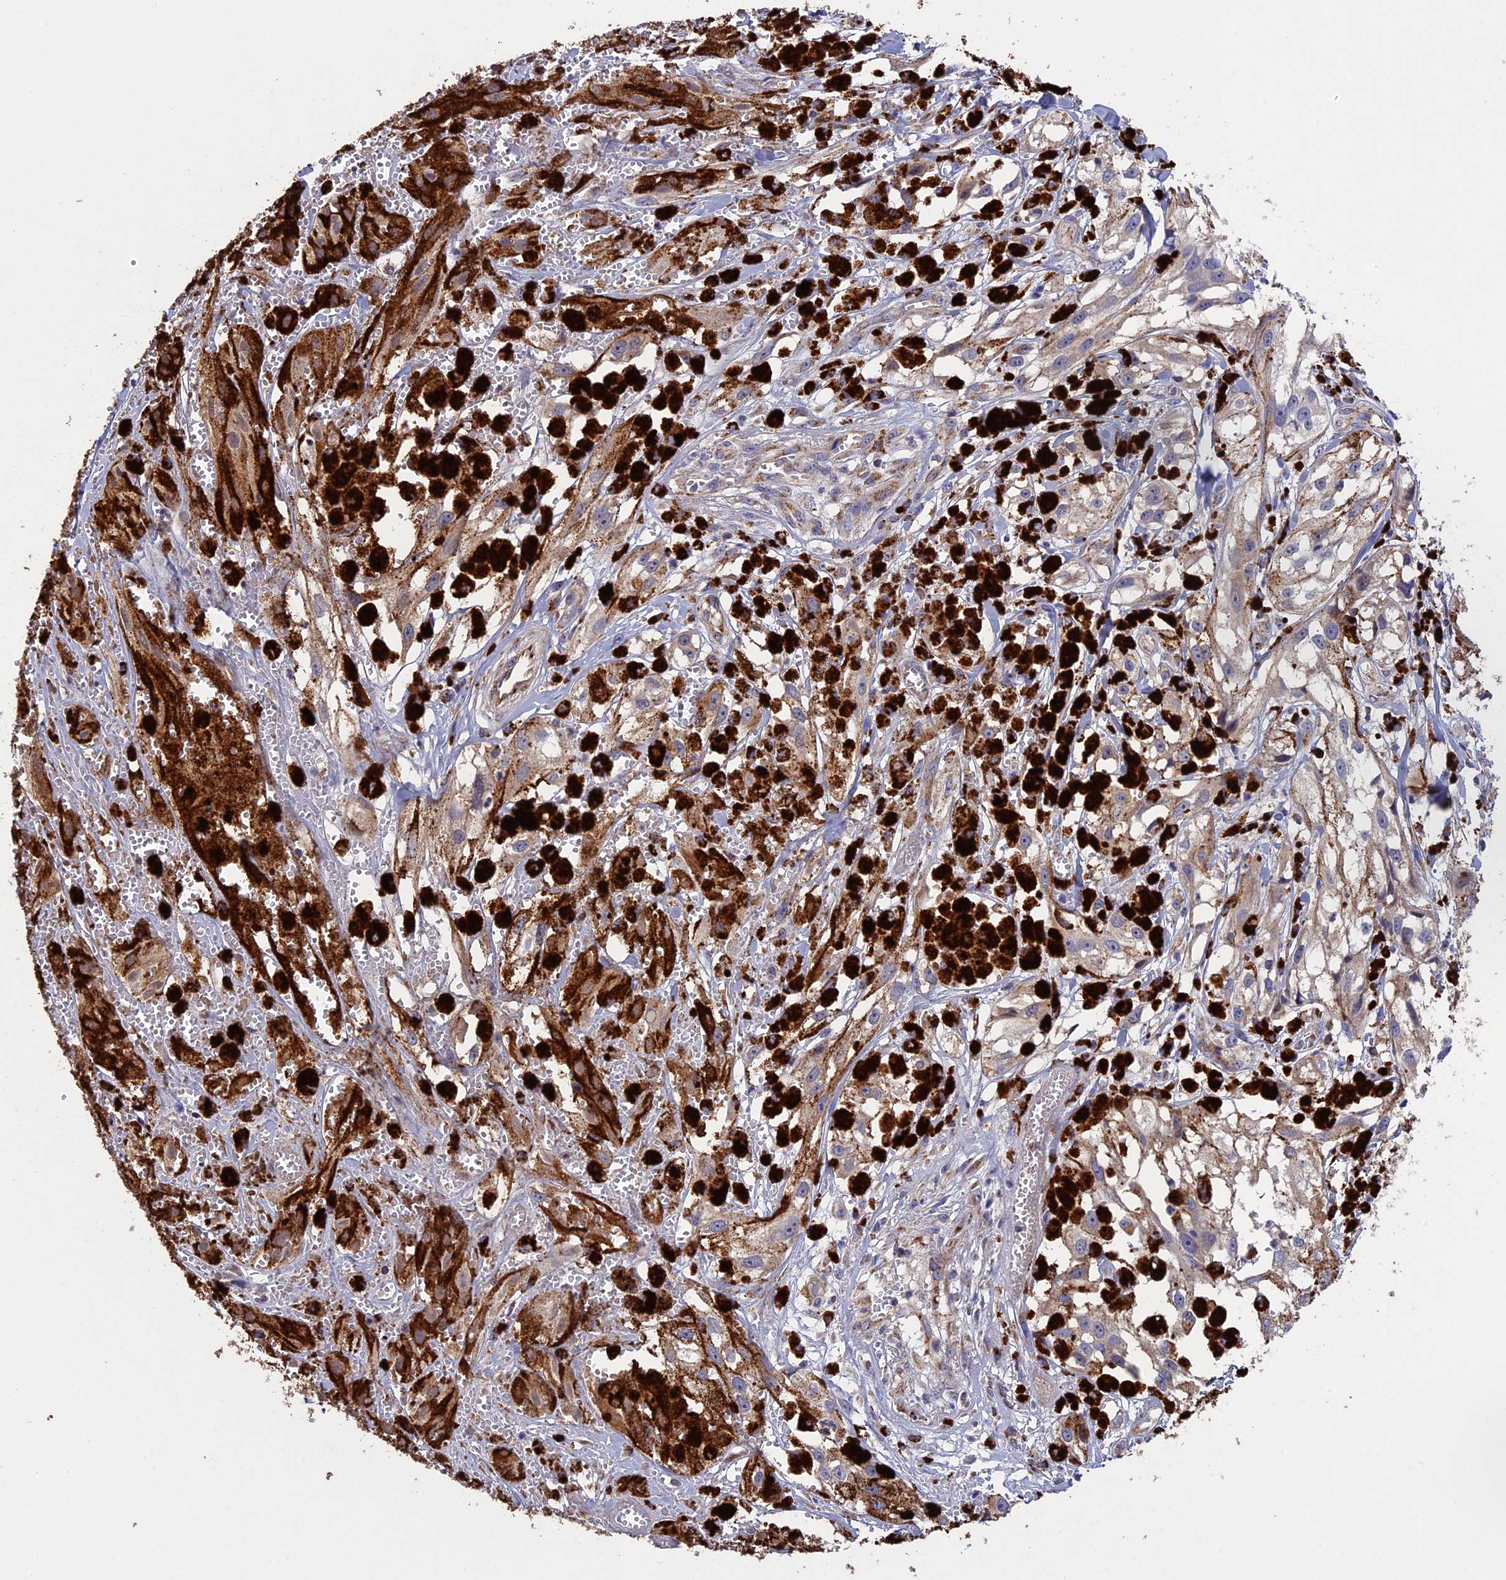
{"staining": {"intensity": "moderate", "quantity": ">75%", "location": "cytoplasmic/membranous"}, "tissue": "melanoma", "cell_type": "Tumor cells", "image_type": "cancer", "snomed": [{"axis": "morphology", "description": "Malignant melanoma, NOS"}, {"axis": "topography", "description": "Skin"}], "caption": "About >75% of tumor cells in human melanoma display moderate cytoplasmic/membranous protein staining as visualized by brown immunohistochemical staining.", "gene": "RNF17", "patient": {"sex": "male", "age": 88}}